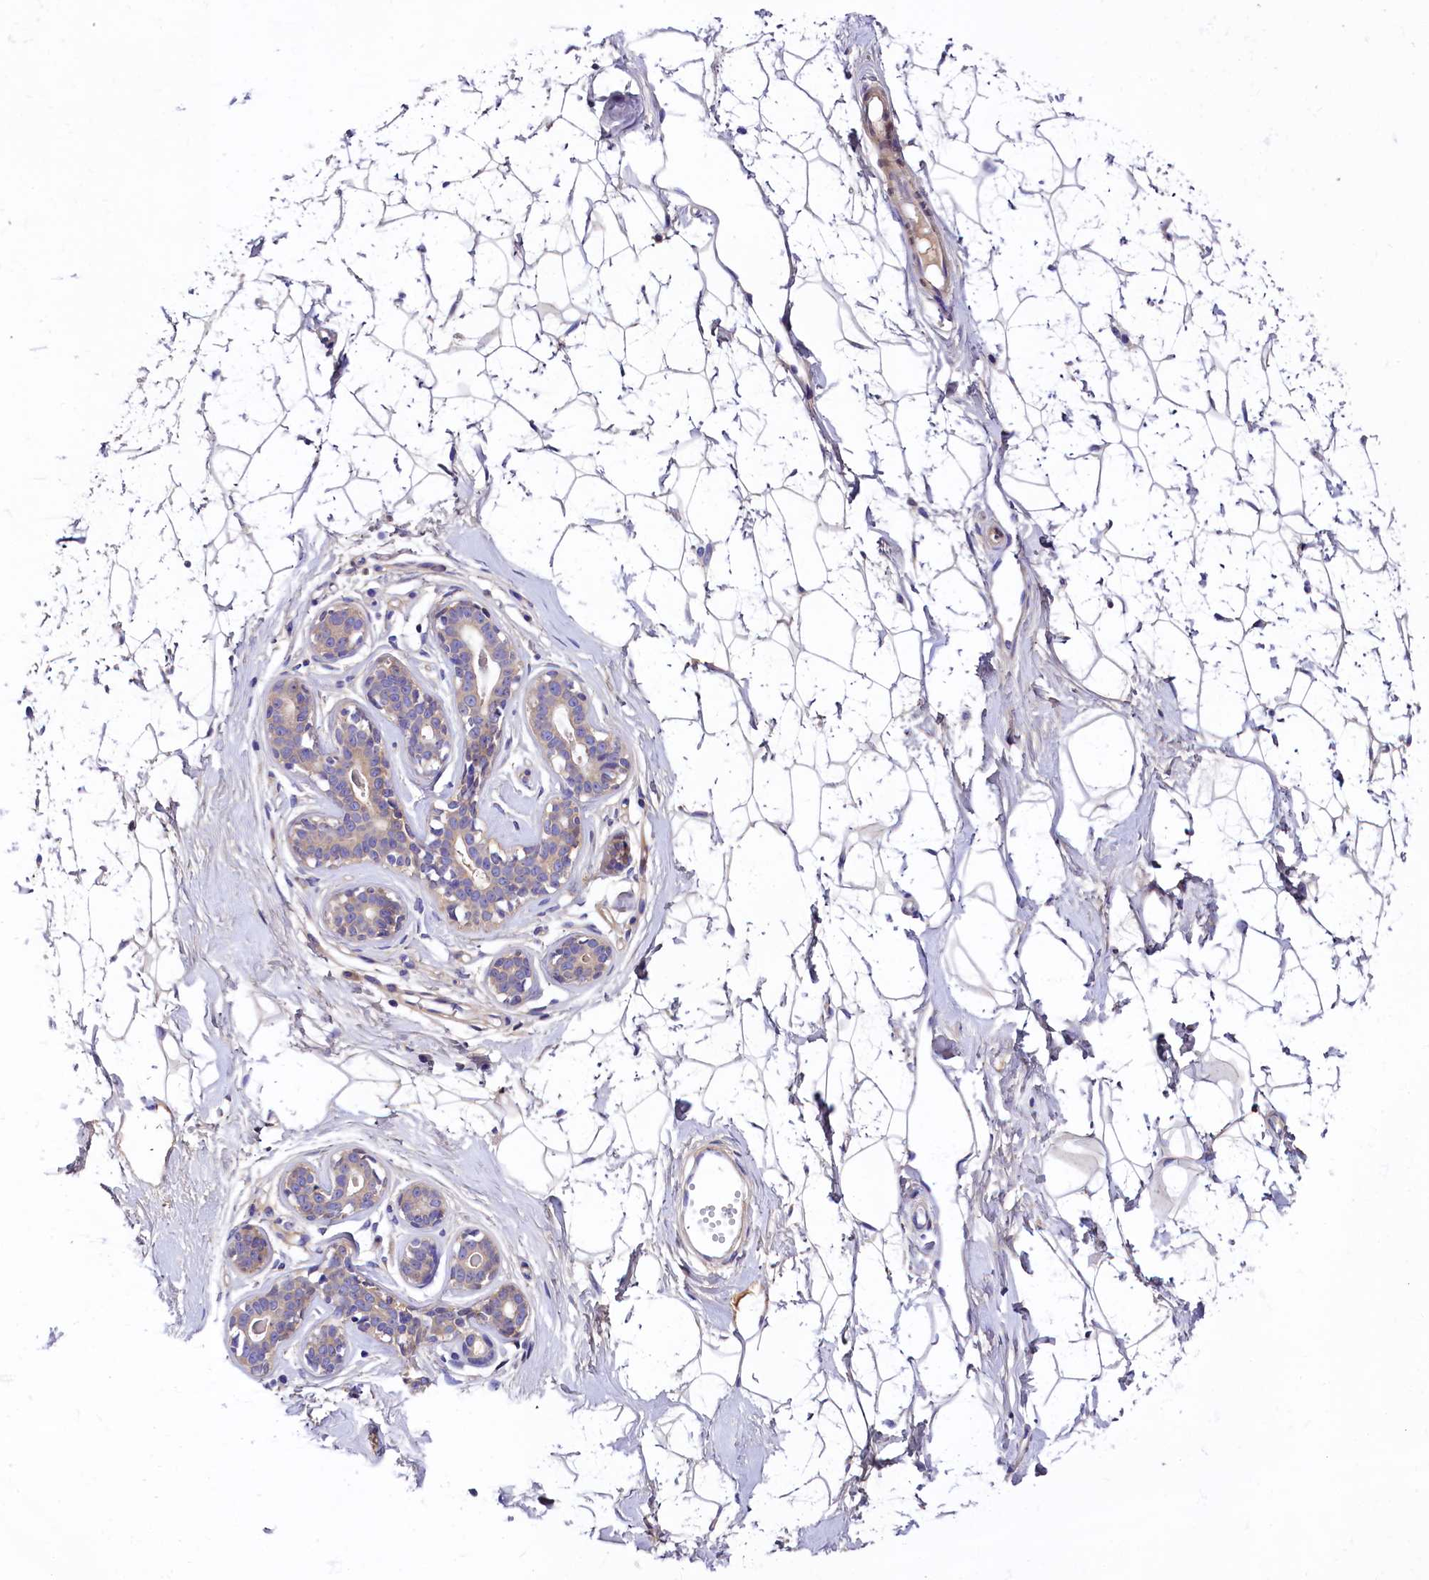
{"staining": {"intensity": "negative", "quantity": "none", "location": "none"}, "tissue": "breast", "cell_type": "Adipocytes", "image_type": "normal", "snomed": [{"axis": "morphology", "description": "Normal tissue, NOS"}, {"axis": "morphology", "description": "Adenoma, NOS"}, {"axis": "topography", "description": "Breast"}], "caption": "The image shows no significant expression in adipocytes of breast.", "gene": "SOD3", "patient": {"sex": "female", "age": 23}}